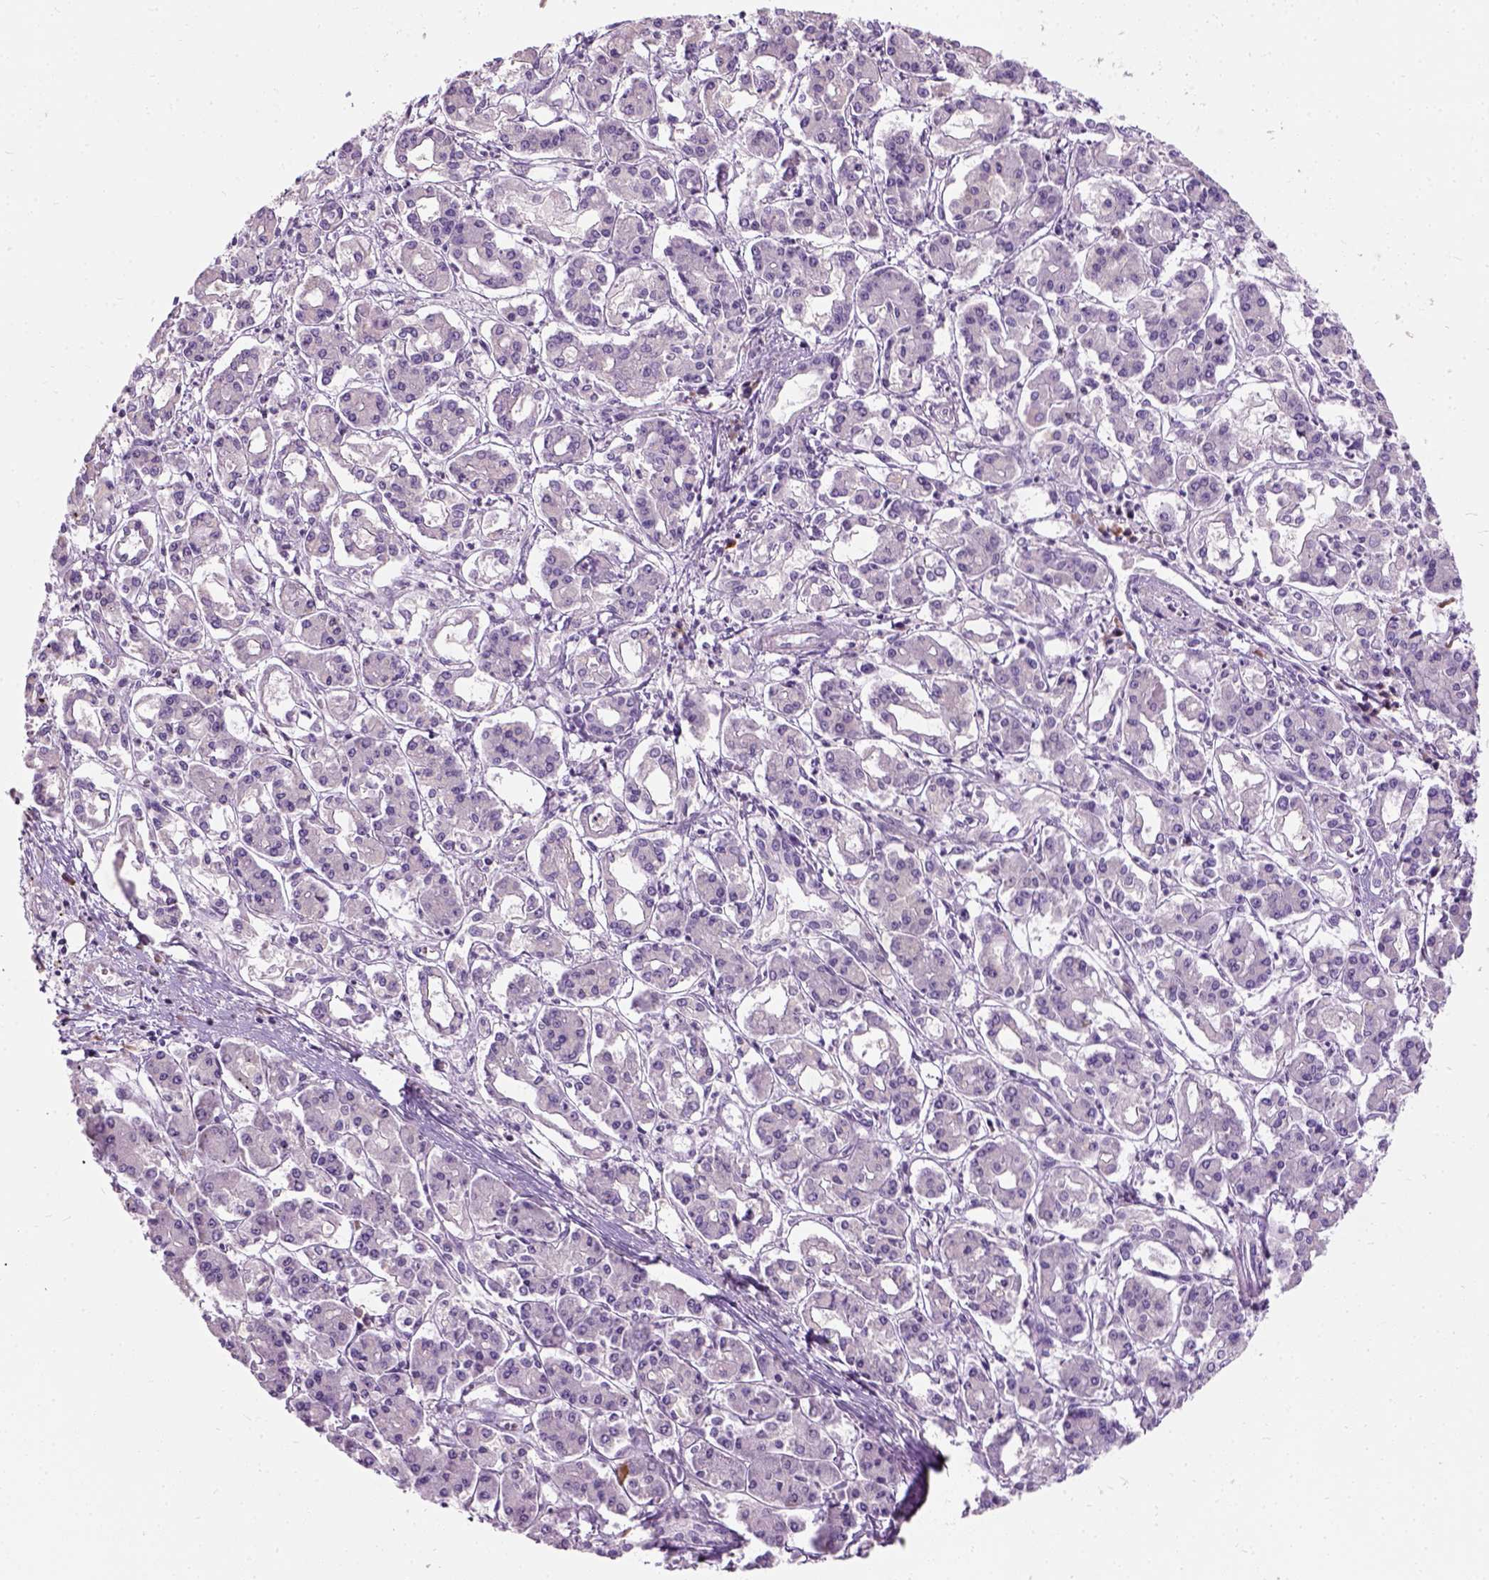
{"staining": {"intensity": "negative", "quantity": "none", "location": "none"}, "tissue": "pancreatic cancer", "cell_type": "Tumor cells", "image_type": "cancer", "snomed": [{"axis": "morphology", "description": "Adenocarcinoma, NOS"}, {"axis": "topography", "description": "Pancreas"}], "caption": "This image is of pancreatic cancer (adenocarcinoma) stained with immunohistochemistry to label a protein in brown with the nuclei are counter-stained blue. There is no staining in tumor cells. (DAB (3,3'-diaminobenzidine) immunohistochemistry, high magnification).", "gene": "TRIM72", "patient": {"sex": "male", "age": 85}}